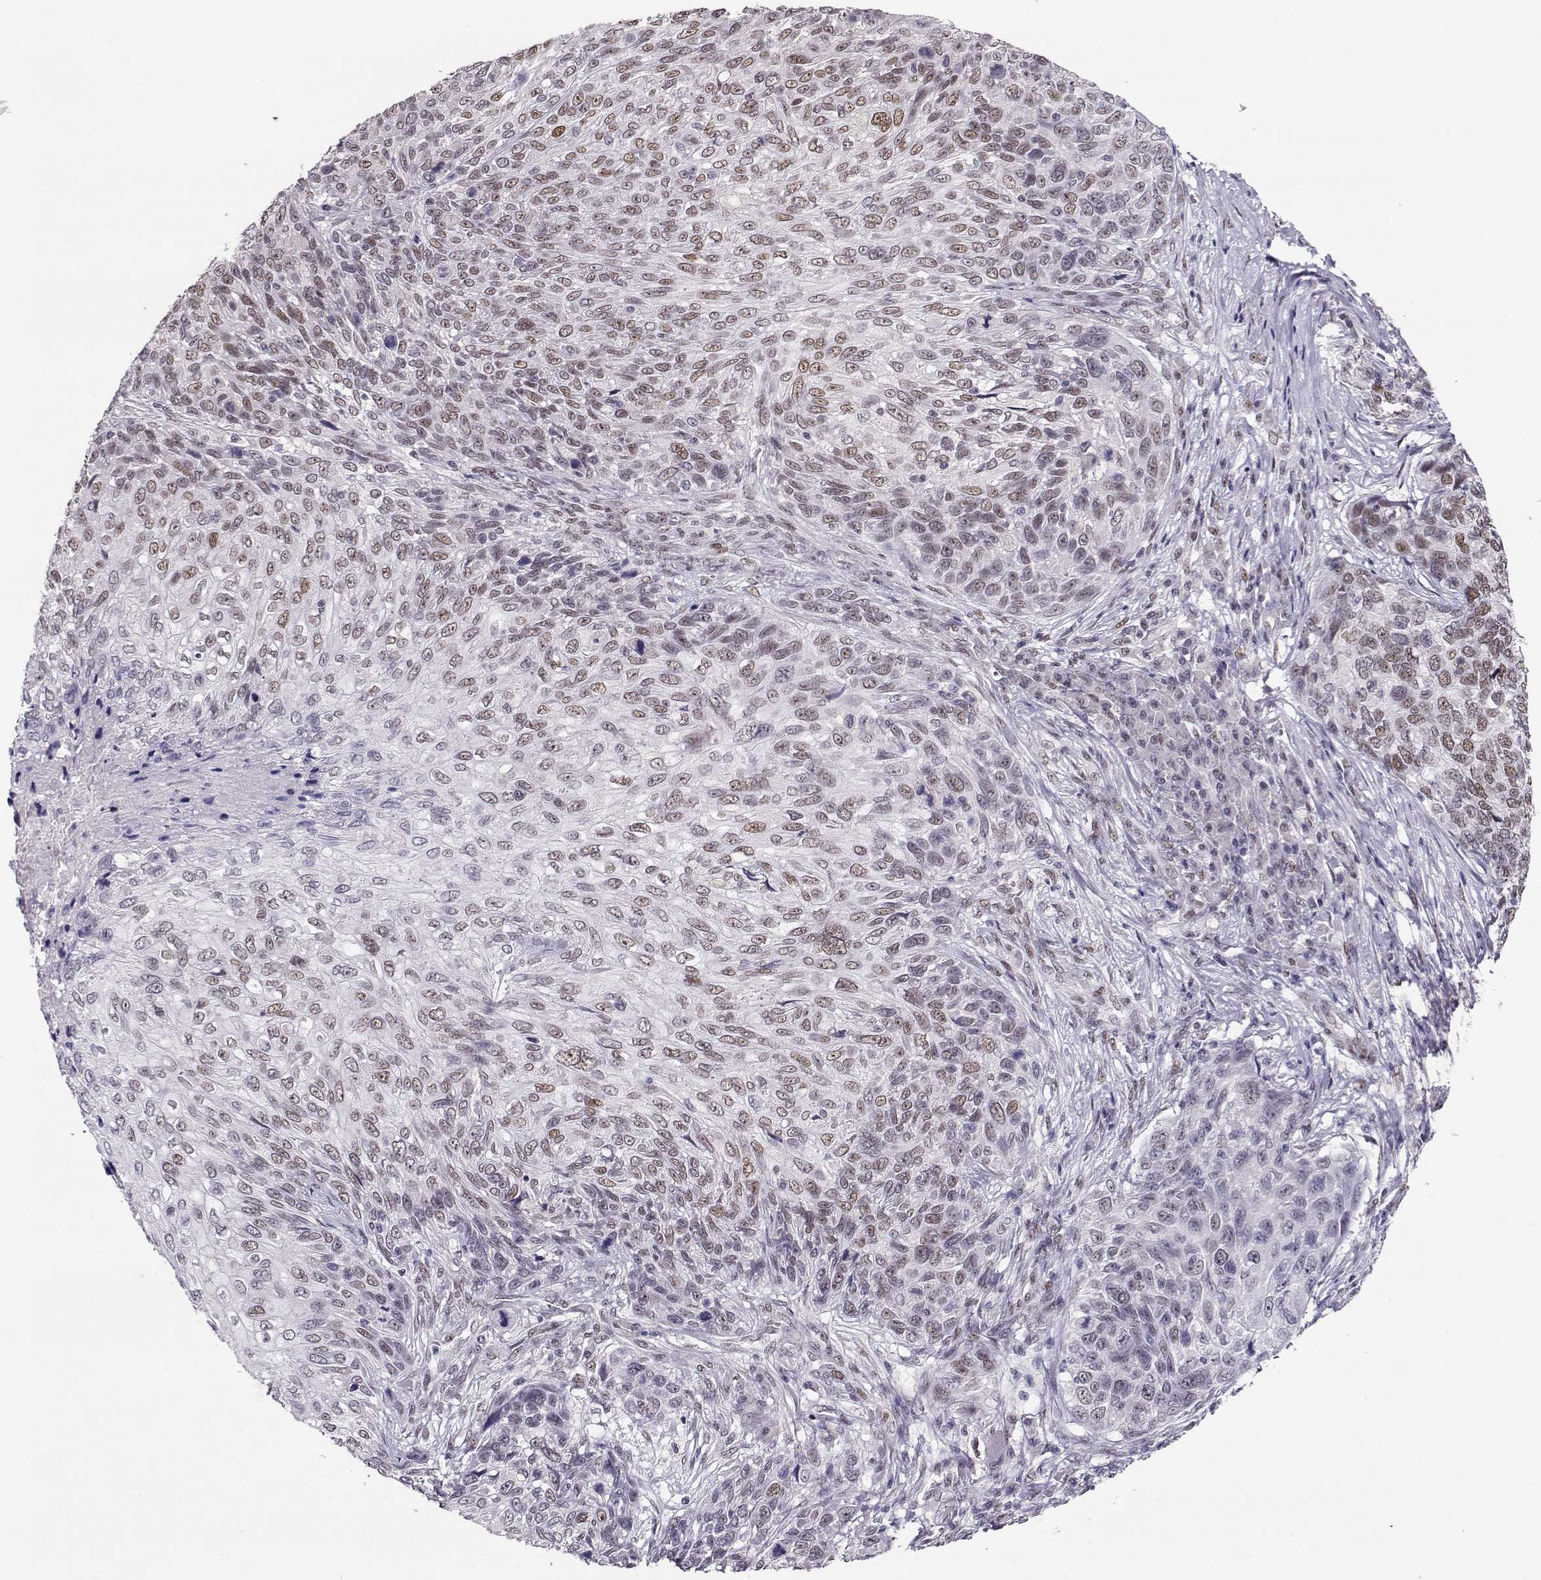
{"staining": {"intensity": "weak", "quantity": "25%-75%", "location": "nuclear"}, "tissue": "skin cancer", "cell_type": "Tumor cells", "image_type": "cancer", "snomed": [{"axis": "morphology", "description": "Squamous cell carcinoma, NOS"}, {"axis": "topography", "description": "Skin"}], "caption": "Protein staining of skin cancer tissue exhibits weak nuclear expression in about 25%-75% of tumor cells. (IHC, brightfield microscopy, high magnification).", "gene": "POLI", "patient": {"sex": "male", "age": 92}}